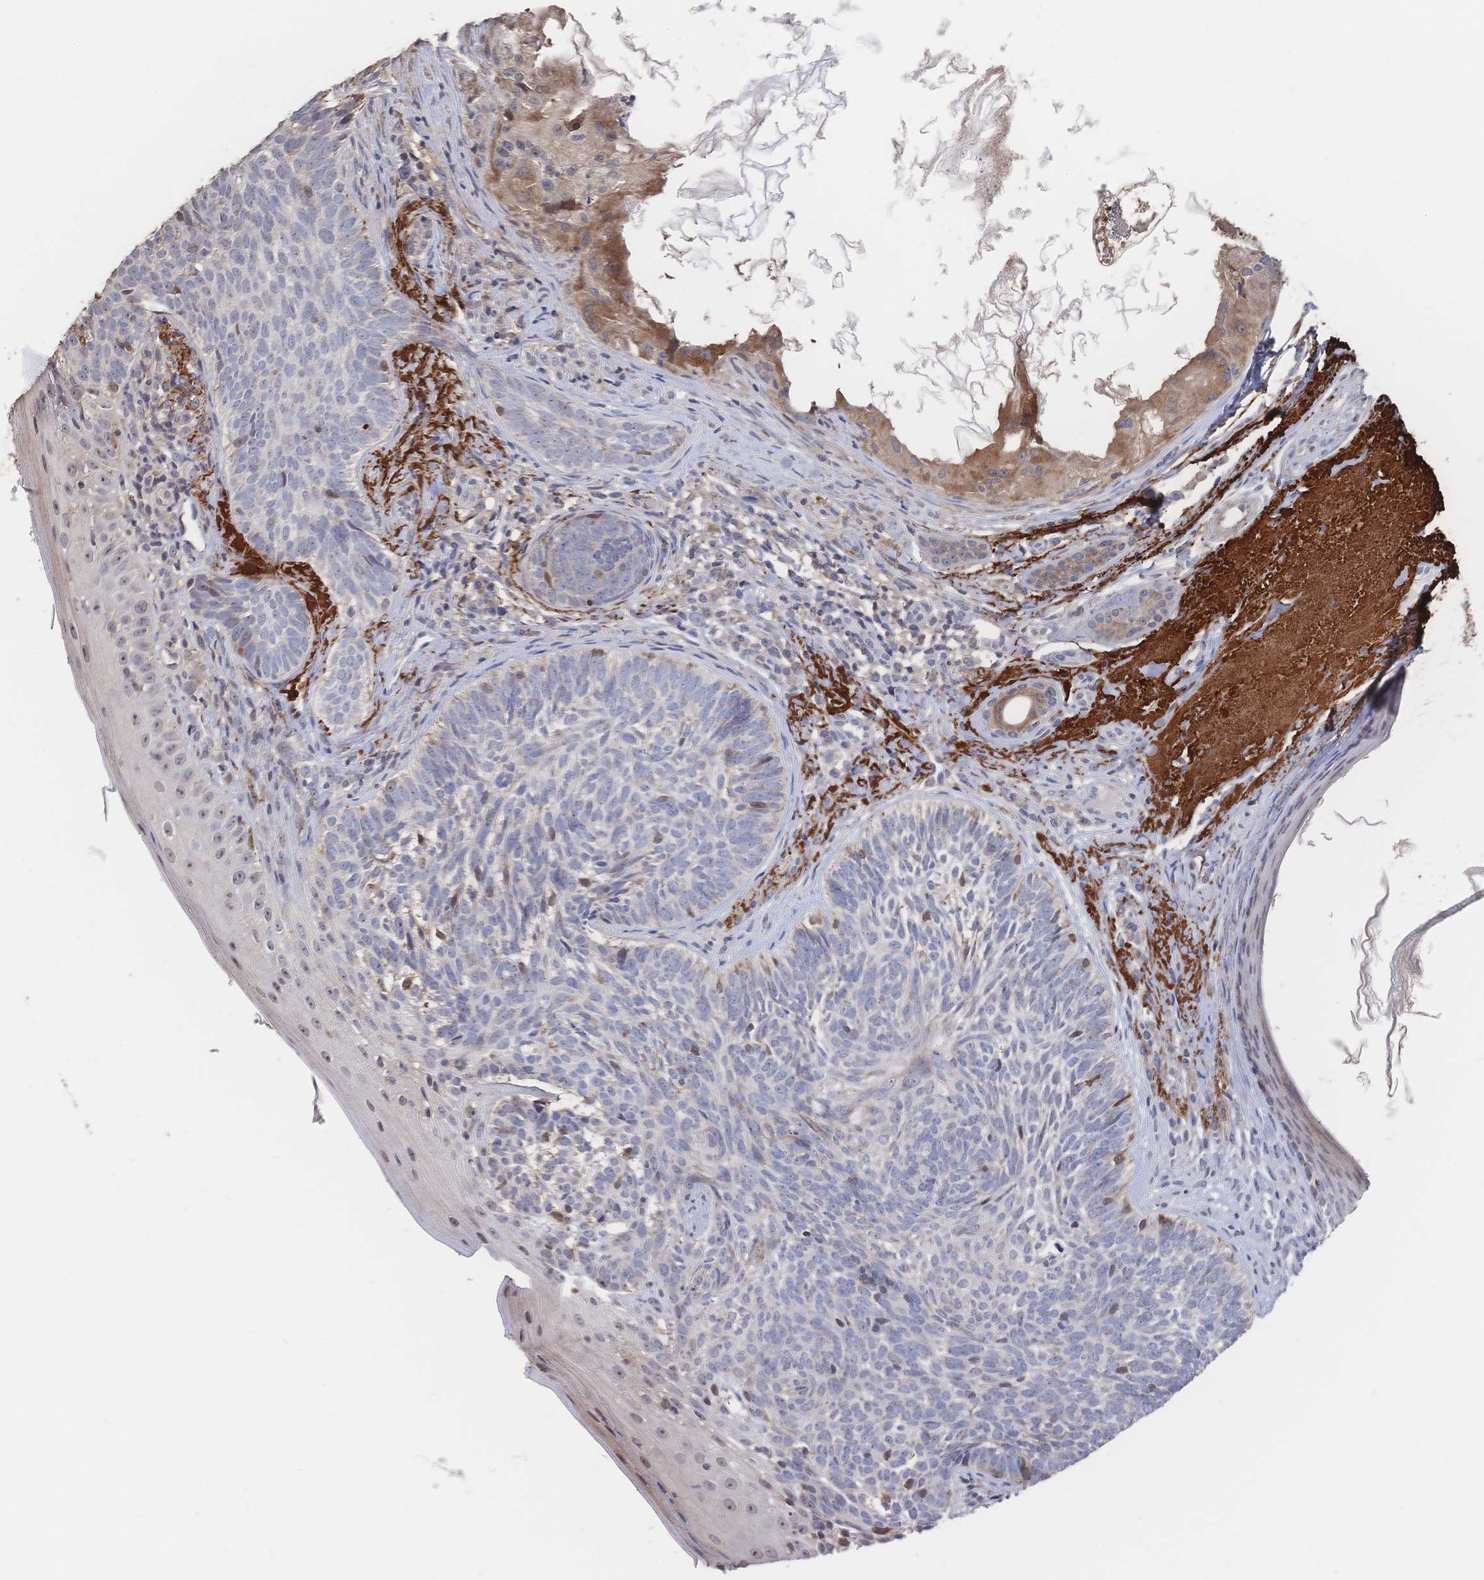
{"staining": {"intensity": "weak", "quantity": "<25%", "location": "cytoplasmic/membranous"}, "tissue": "skin cancer", "cell_type": "Tumor cells", "image_type": "cancer", "snomed": [{"axis": "morphology", "description": "Basal cell carcinoma"}, {"axis": "topography", "description": "Skin"}], "caption": "This is an immunohistochemistry micrograph of human skin cancer (basal cell carcinoma). There is no staining in tumor cells.", "gene": "DNAJA4", "patient": {"sex": "female", "age": 74}}